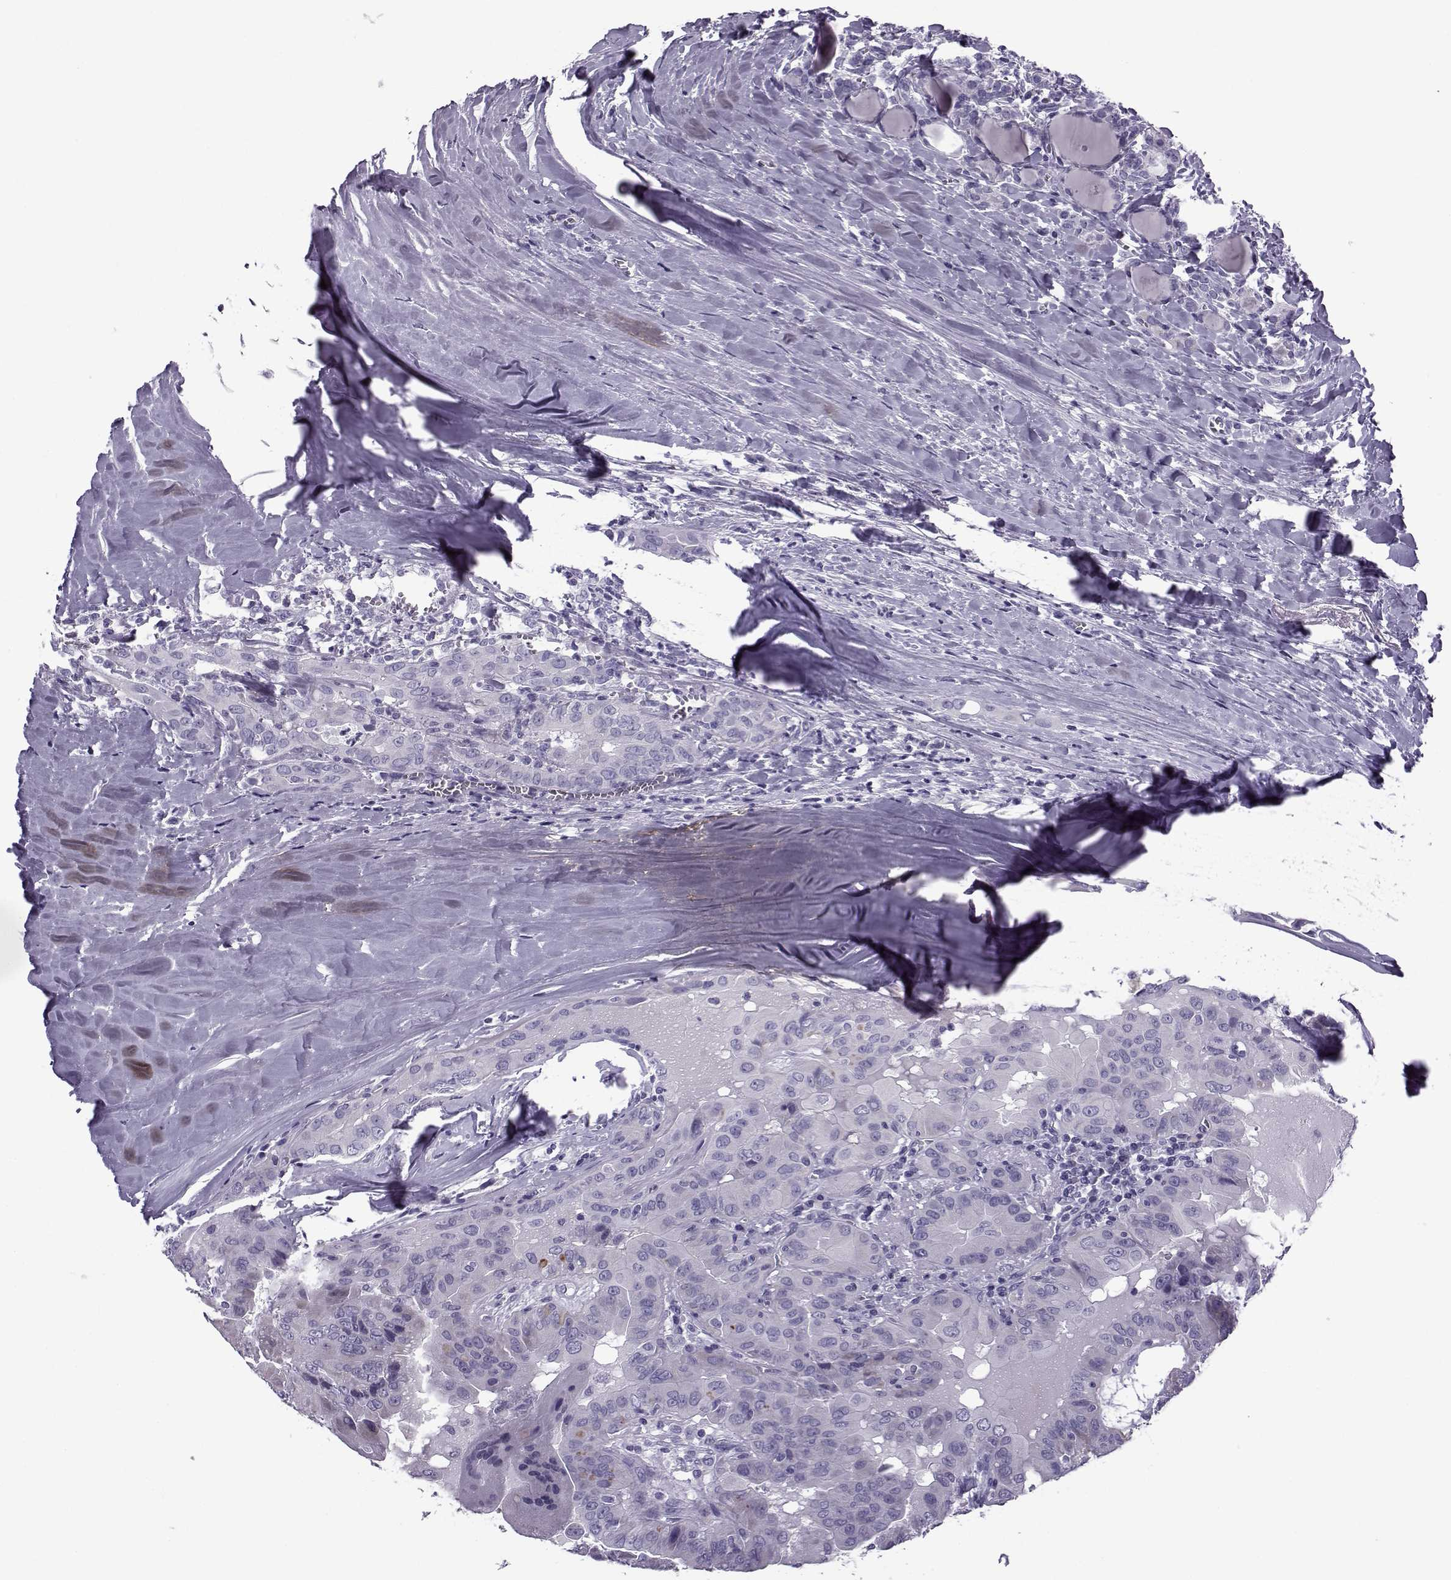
{"staining": {"intensity": "weak", "quantity": "<25%", "location": "cytoplasmic/membranous"}, "tissue": "thyroid cancer", "cell_type": "Tumor cells", "image_type": "cancer", "snomed": [{"axis": "morphology", "description": "Papillary adenocarcinoma, NOS"}, {"axis": "topography", "description": "Thyroid gland"}], "caption": "Tumor cells are negative for protein expression in human thyroid papillary adenocarcinoma.", "gene": "OIP5", "patient": {"sex": "female", "age": 37}}